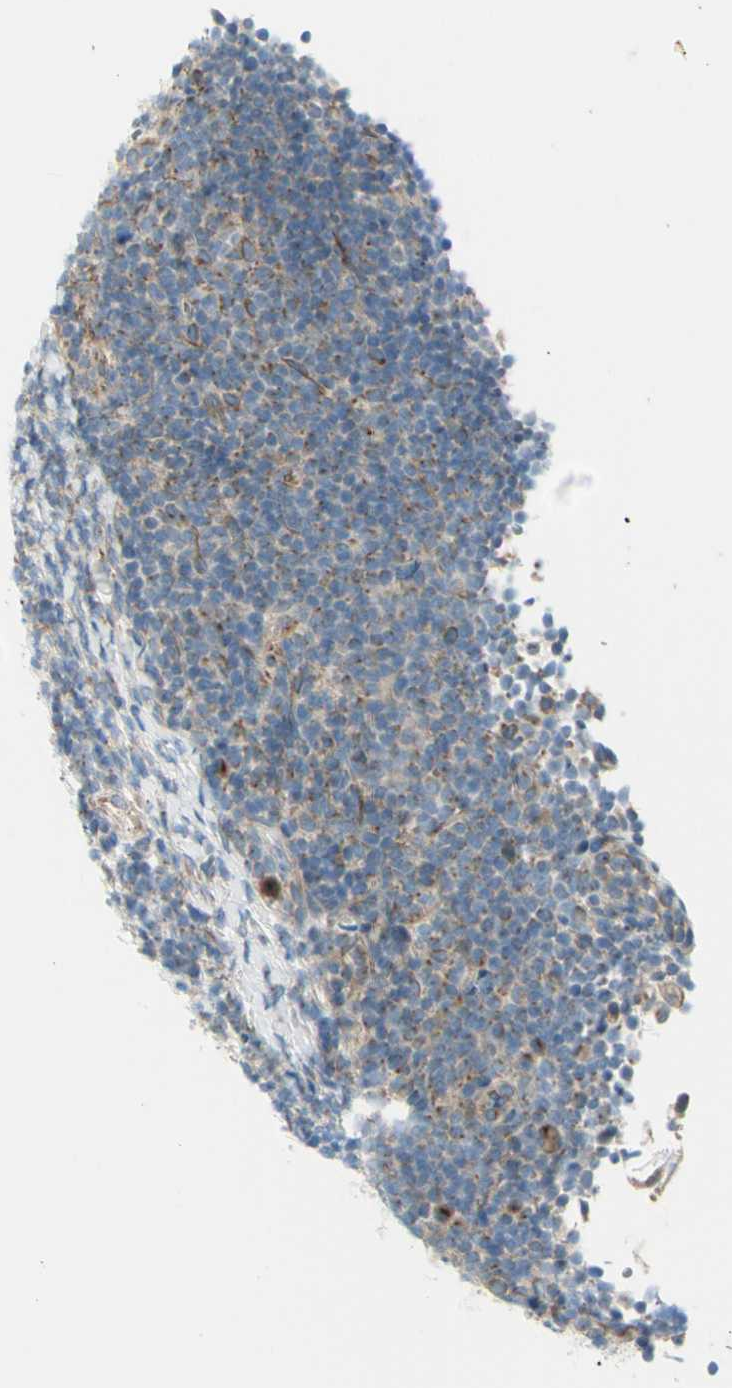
{"staining": {"intensity": "moderate", "quantity": ">75%", "location": "cytoplasmic/membranous"}, "tissue": "lymphoma", "cell_type": "Tumor cells", "image_type": "cancer", "snomed": [{"axis": "morphology", "description": "Malignant lymphoma, non-Hodgkin's type, Low grade"}, {"axis": "topography", "description": "Lymph node"}], "caption": "Lymphoma was stained to show a protein in brown. There is medium levels of moderate cytoplasmic/membranous staining in about >75% of tumor cells.", "gene": "LRRK1", "patient": {"sex": "male", "age": 83}}